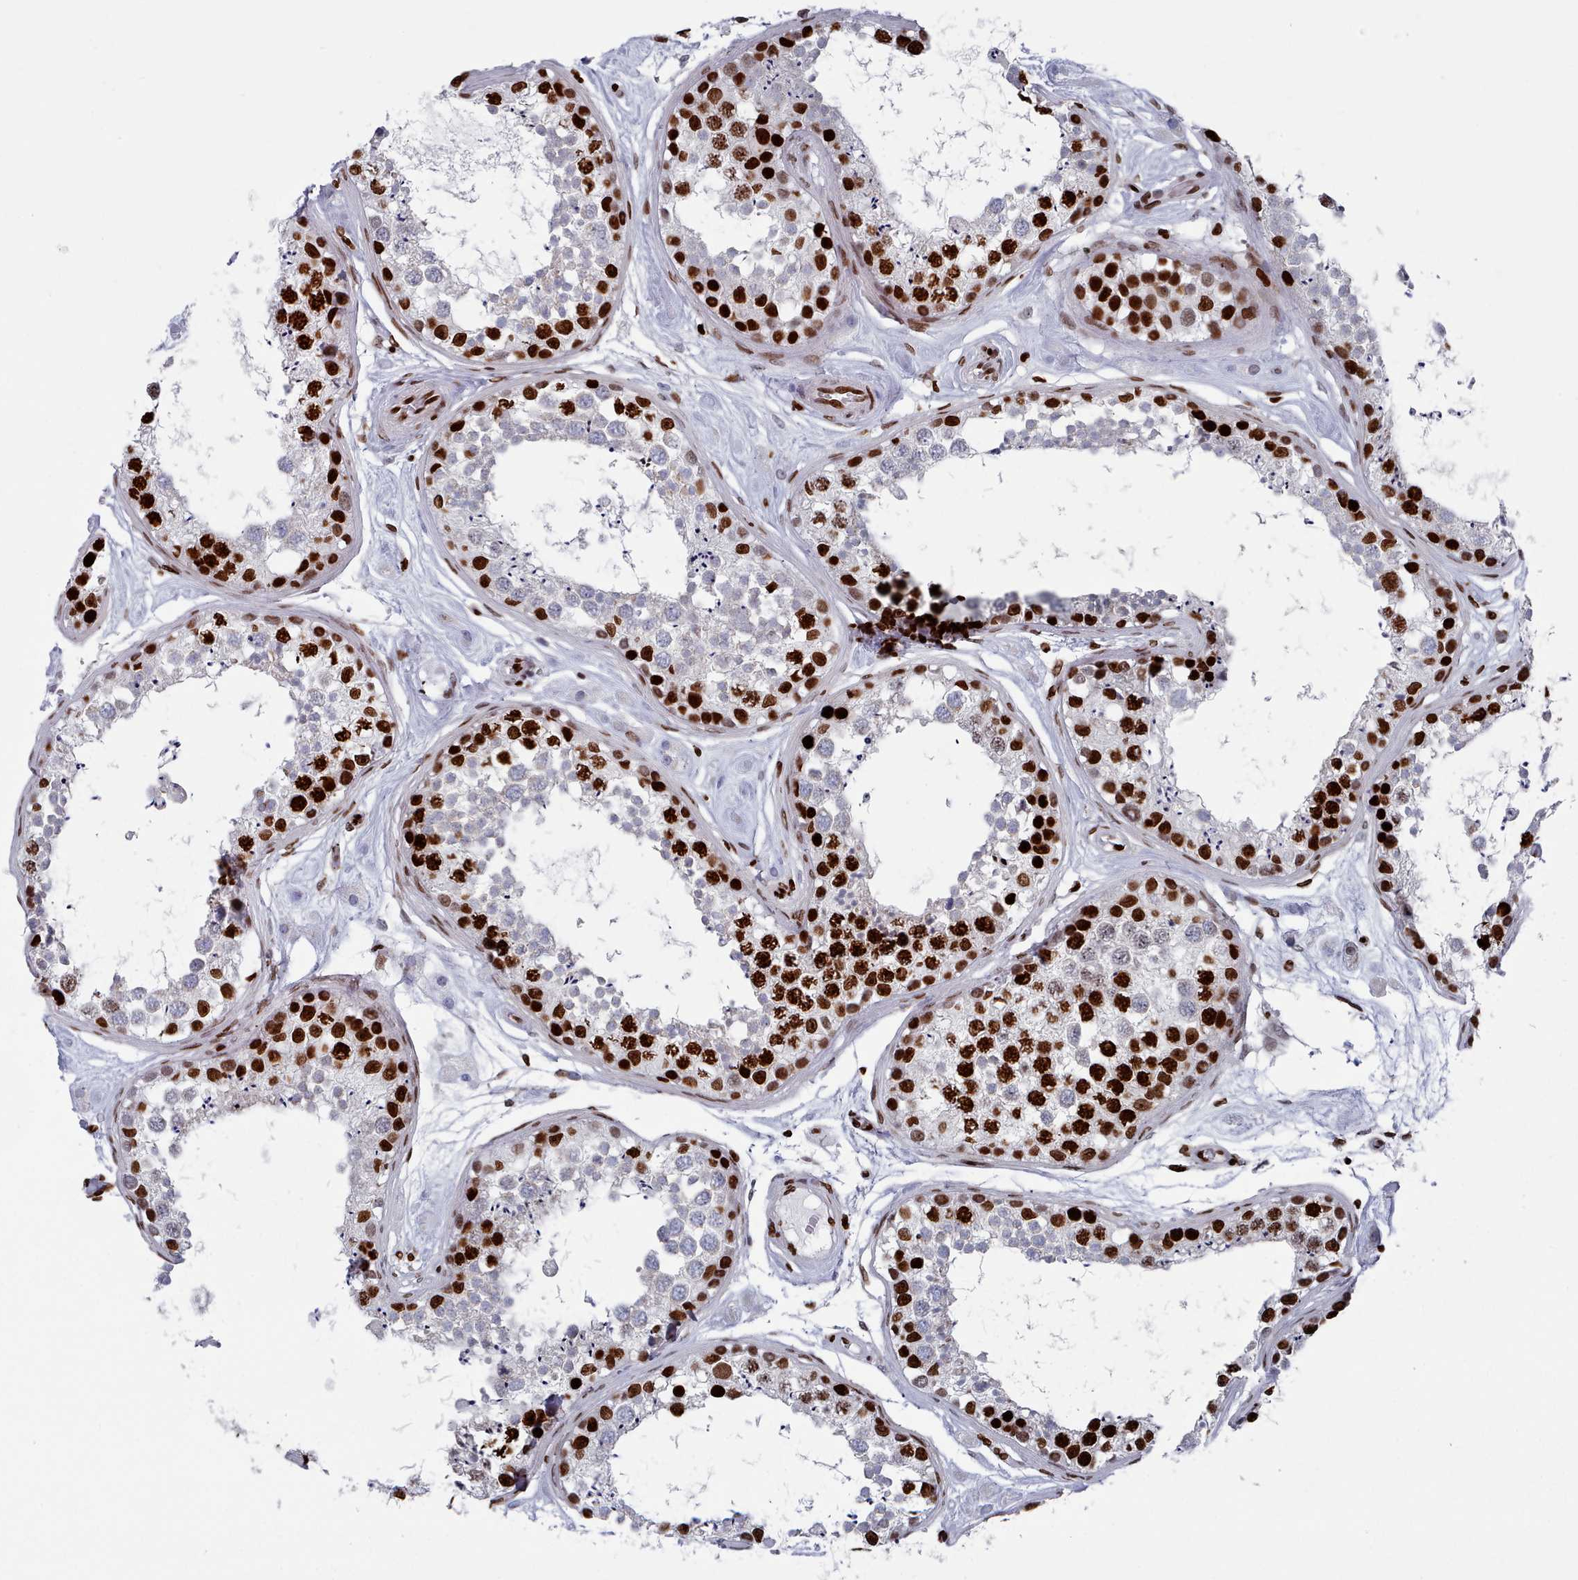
{"staining": {"intensity": "strong", "quantity": "25%-75%", "location": "nuclear"}, "tissue": "testis", "cell_type": "Cells in seminiferous ducts", "image_type": "normal", "snomed": [{"axis": "morphology", "description": "Normal tissue, NOS"}, {"axis": "topography", "description": "Testis"}], "caption": "Unremarkable testis was stained to show a protein in brown. There is high levels of strong nuclear staining in approximately 25%-75% of cells in seminiferous ducts.", "gene": "PCDHB11", "patient": {"sex": "male", "age": 25}}